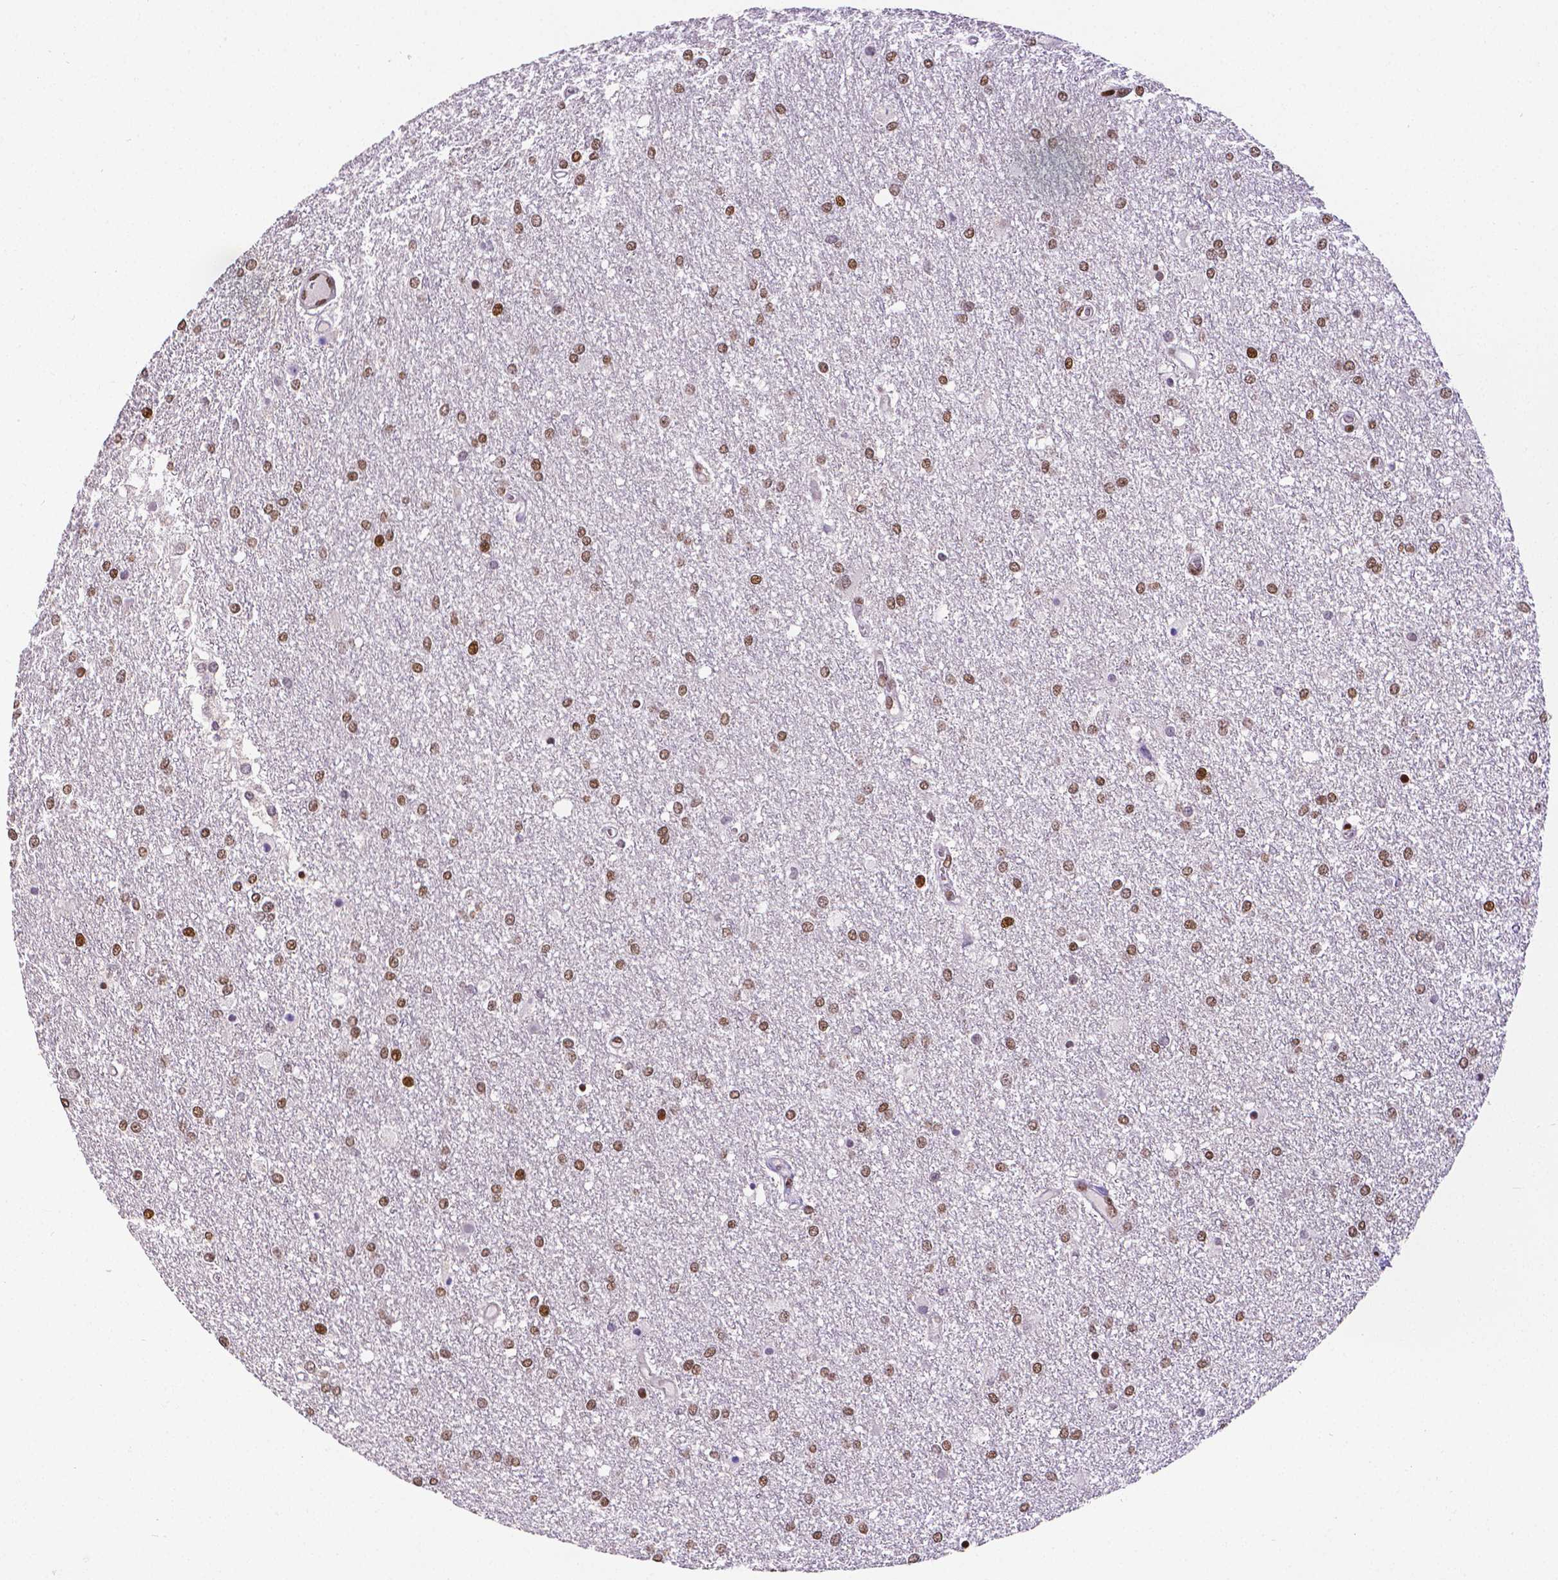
{"staining": {"intensity": "moderate", "quantity": ">75%", "location": "nuclear"}, "tissue": "glioma", "cell_type": "Tumor cells", "image_type": "cancer", "snomed": [{"axis": "morphology", "description": "Glioma, malignant, High grade"}, {"axis": "topography", "description": "Brain"}], "caption": "Immunohistochemical staining of glioma exhibits moderate nuclear protein expression in approximately >75% of tumor cells.", "gene": "CTCF", "patient": {"sex": "female", "age": 61}}